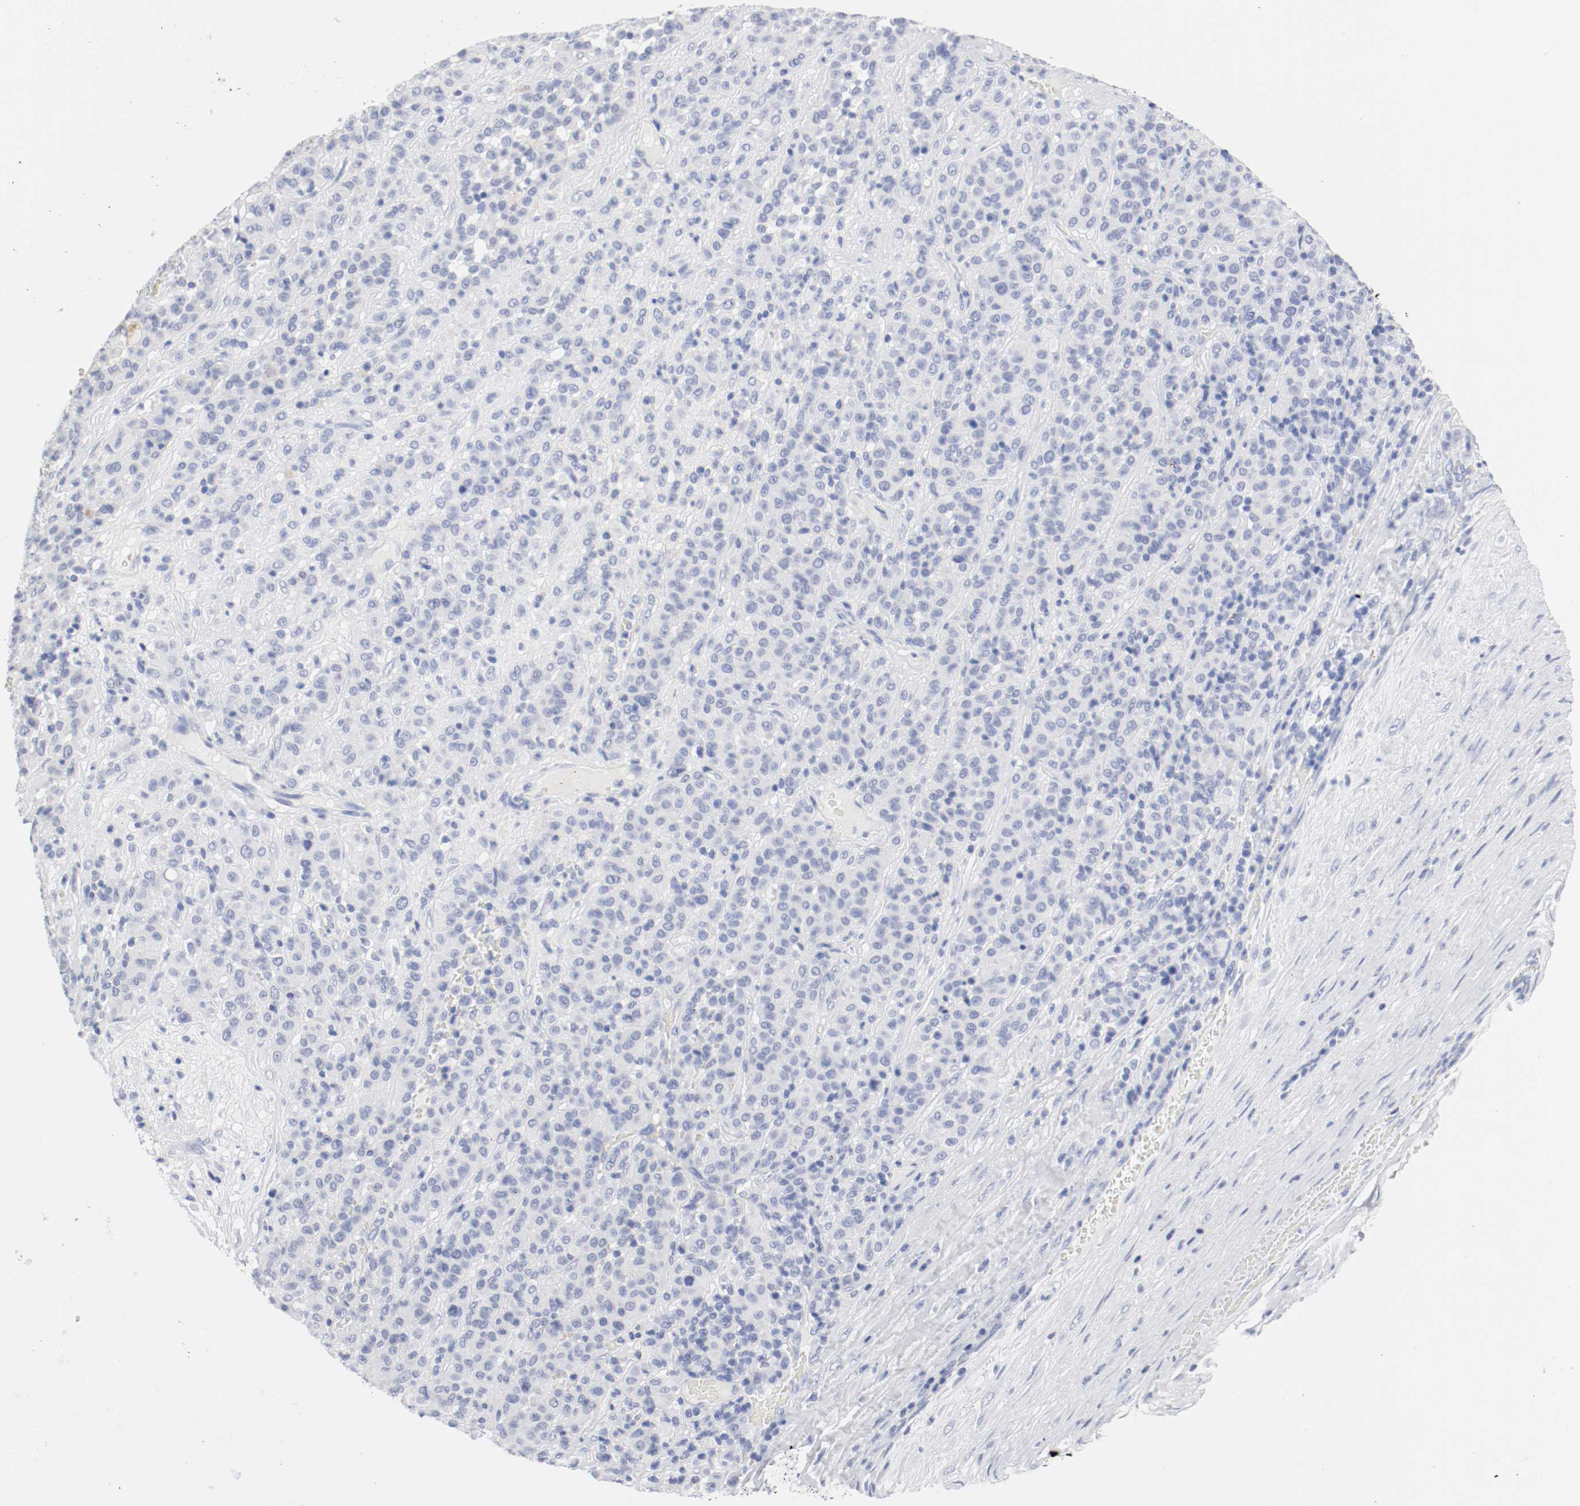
{"staining": {"intensity": "negative", "quantity": "none", "location": "none"}, "tissue": "melanoma", "cell_type": "Tumor cells", "image_type": "cancer", "snomed": [{"axis": "morphology", "description": "Malignant melanoma, Metastatic site"}, {"axis": "topography", "description": "Pancreas"}], "caption": "Tumor cells are negative for protein expression in human melanoma.", "gene": "GAD1", "patient": {"sex": "female", "age": 30}}